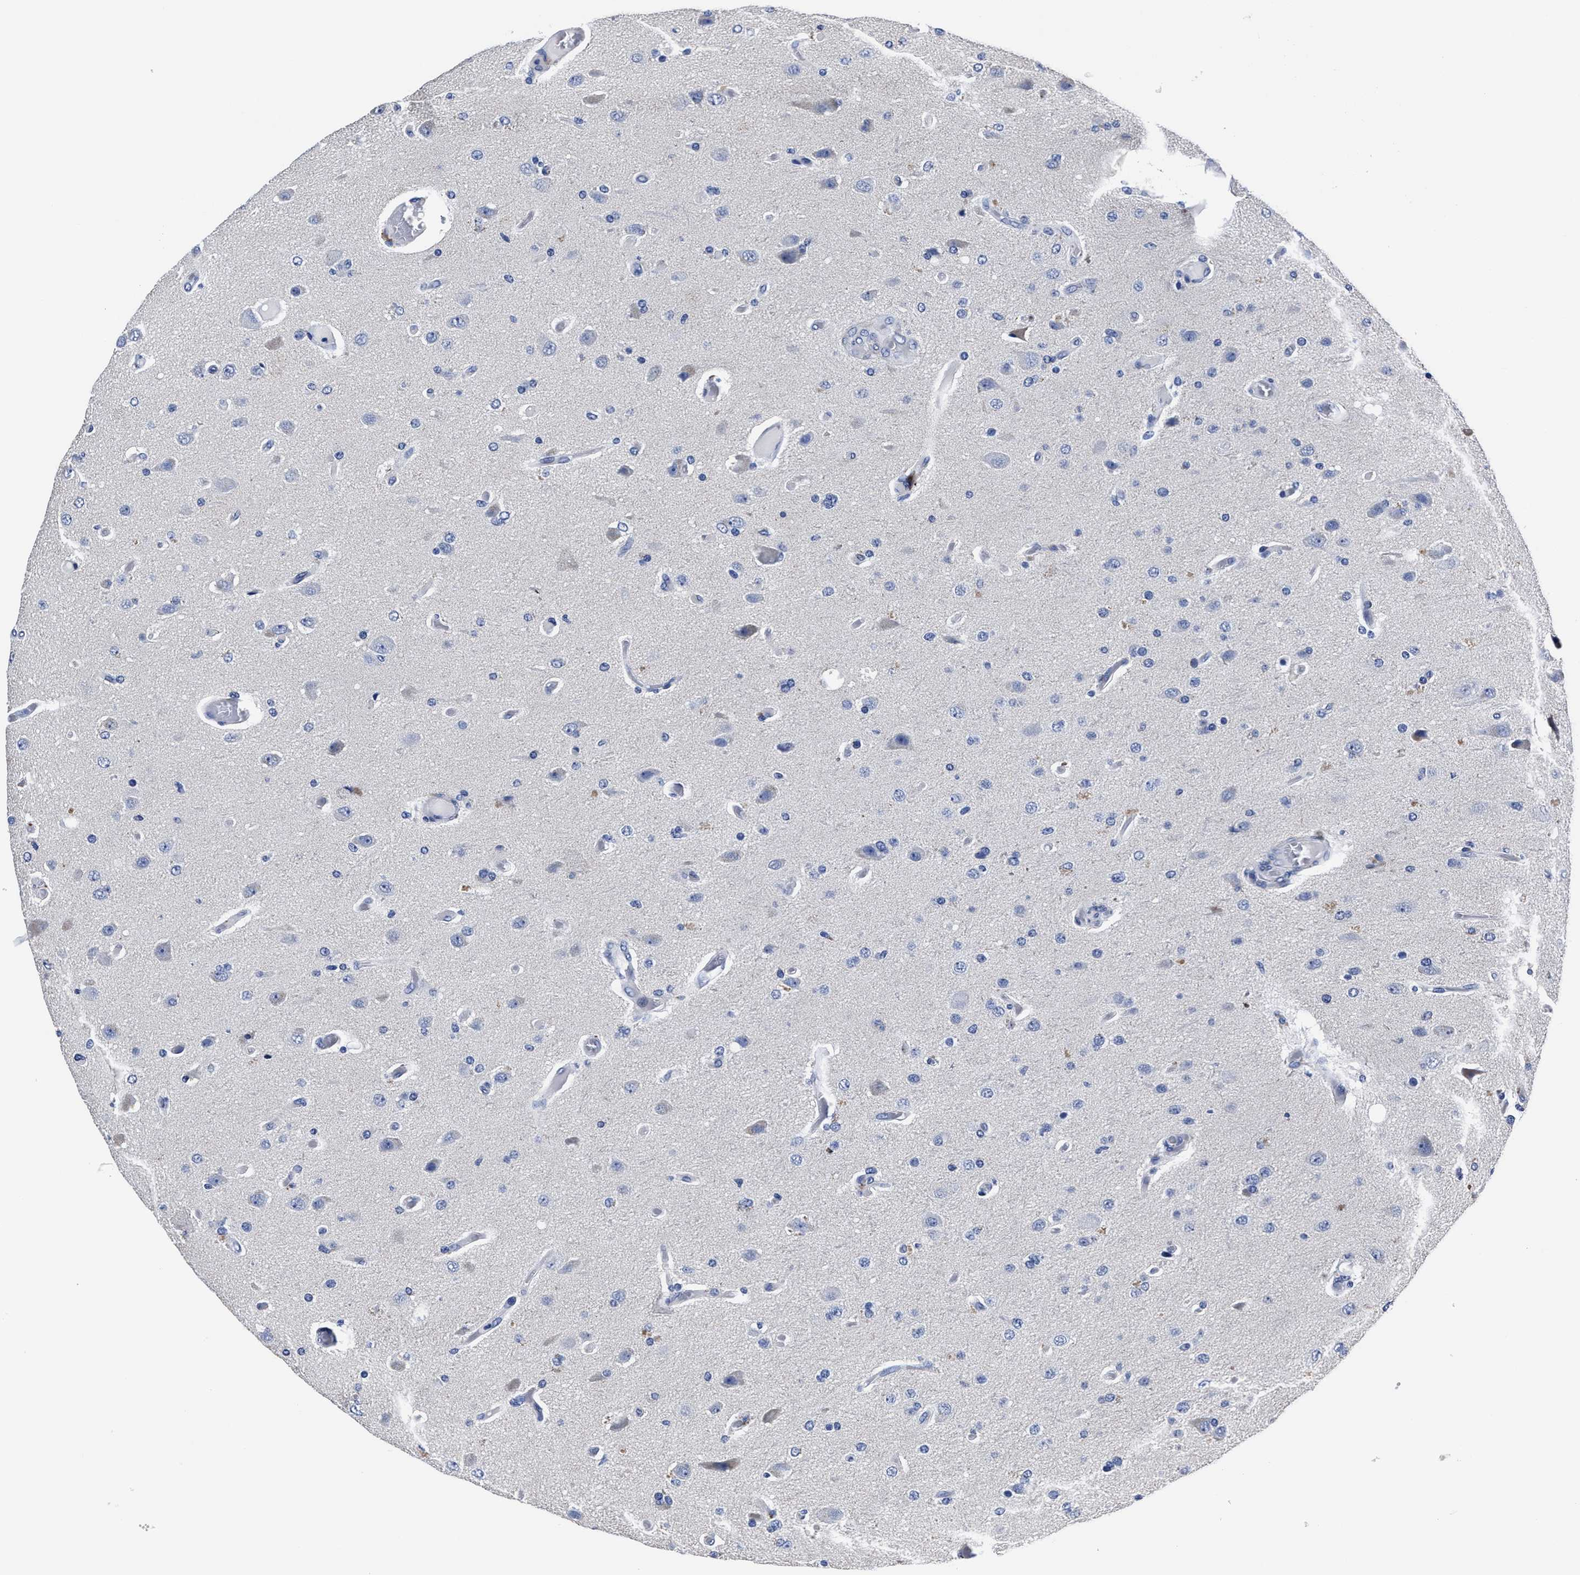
{"staining": {"intensity": "negative", "quantity": "none", "location": "none"}, "tissue": "glioma", "cell_type": "Tumor cells", "image_type": "cancer", "snomed": [{"axis": "morphology", "description": "Normal tissue, NOS"}, {"axis": "morphology", "description": "Glioma, malignant, High grade"}, {"axis": "topography", "description": "Cerebral cortex"}], "caption": "The image exhibits no staining of tumor cells in glioma. Brightfield microscopy of IHC stained with DAB (brown) and hematoxylin (blue), captured at high magnification.", "gene": "OLFML2A", "patient": {"sex": "male", "age": 77}}